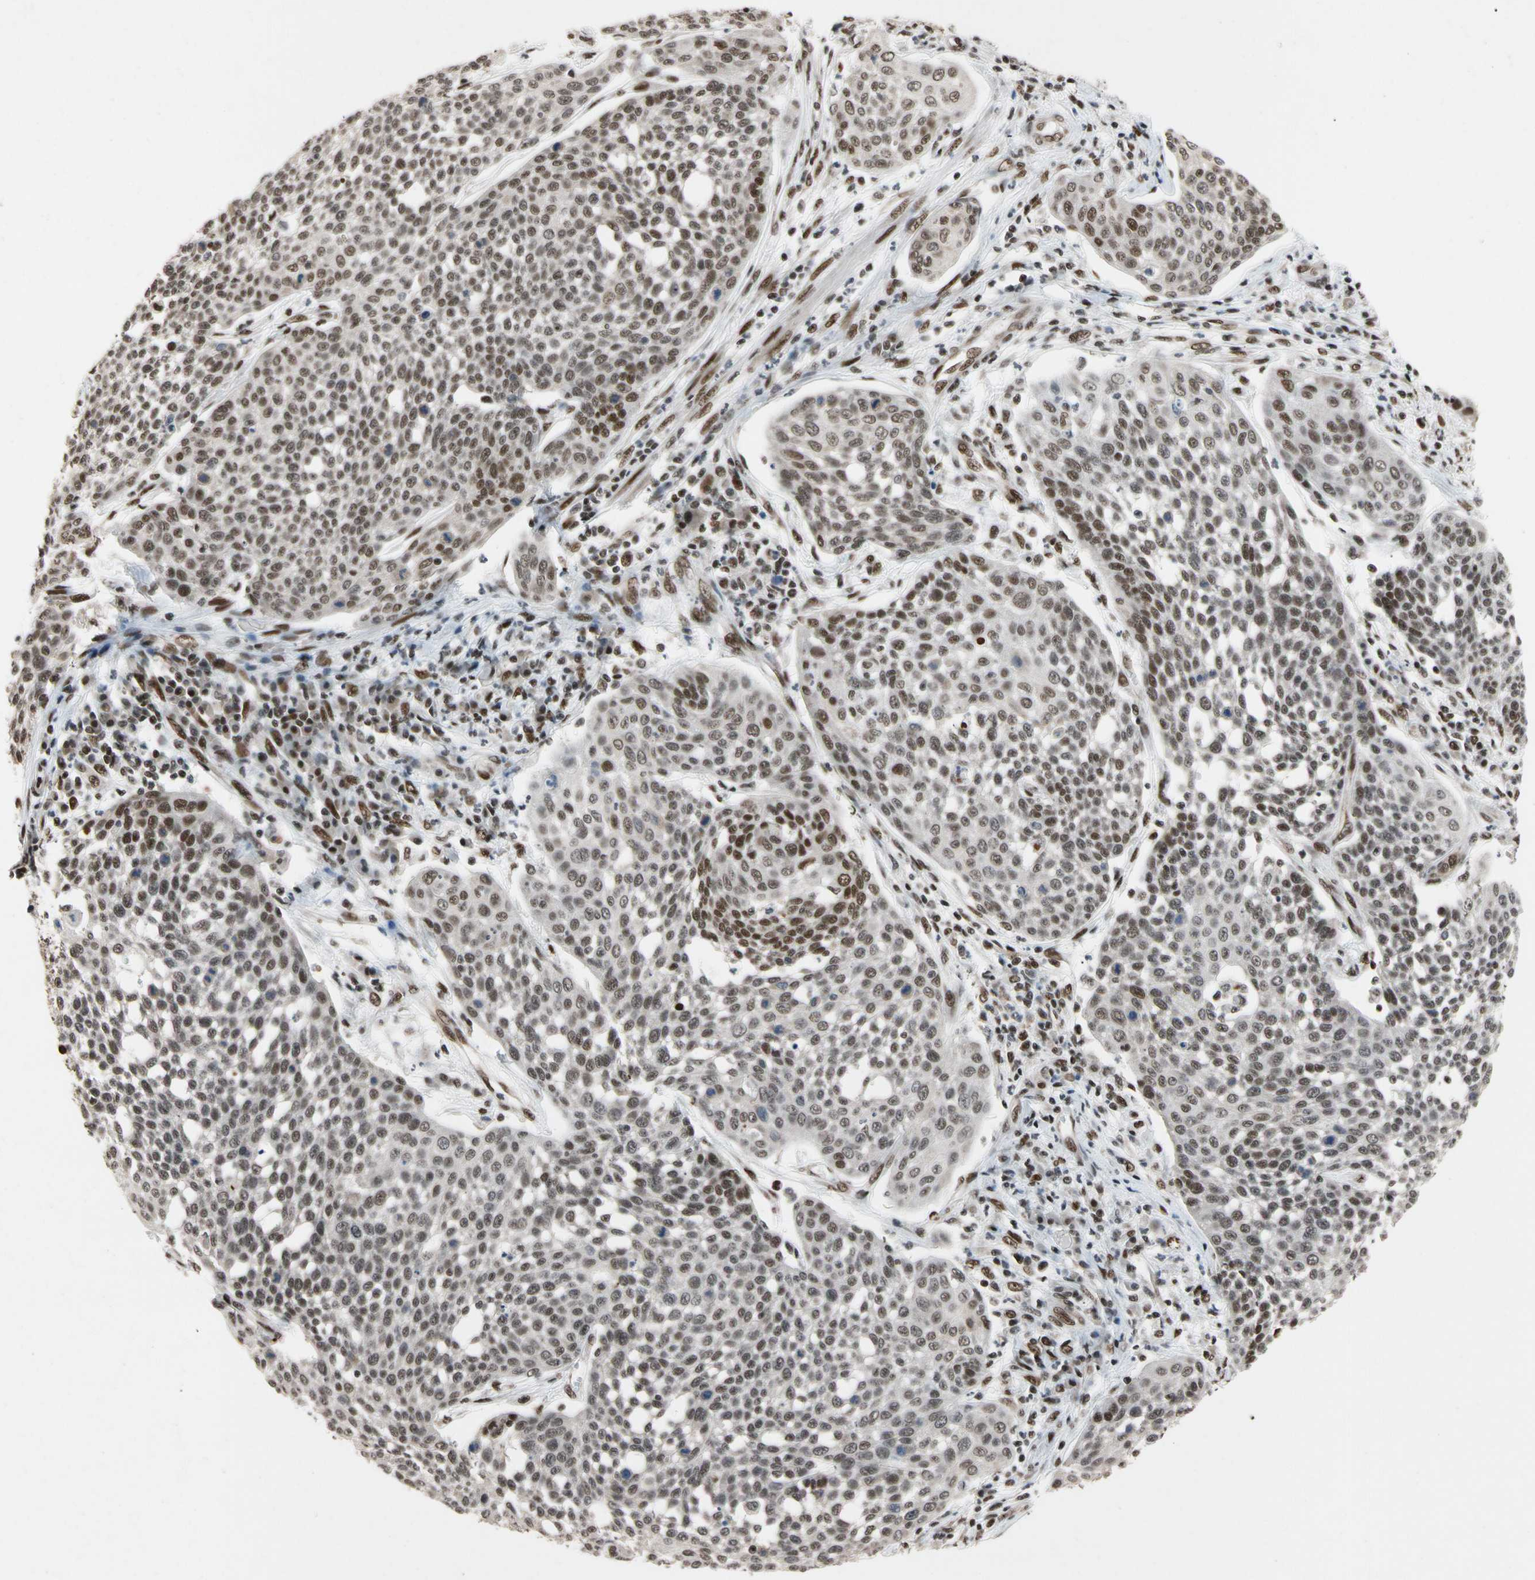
{"staining": {"intensity": "moderate", "quantity": ">75%", "location": "nuclear"}, "tissue": "cervical cancer", "cell_type": "Tumor cells", "image_type": "cancer", "snomed": [{"axis": "morphology", "description": "Squamous cell carcinoma, NOS"}, {"axis": "topography", "description": "Cervix"}], "caption": "Squamous cell carcinoma (cervical) was stained to show a protein in brown. There is medium levels of moderate nuclear expression in approximately >75% of tumor cells.", "gene": "FAM98B", "patient": {"sex": "female", "age": 34}}